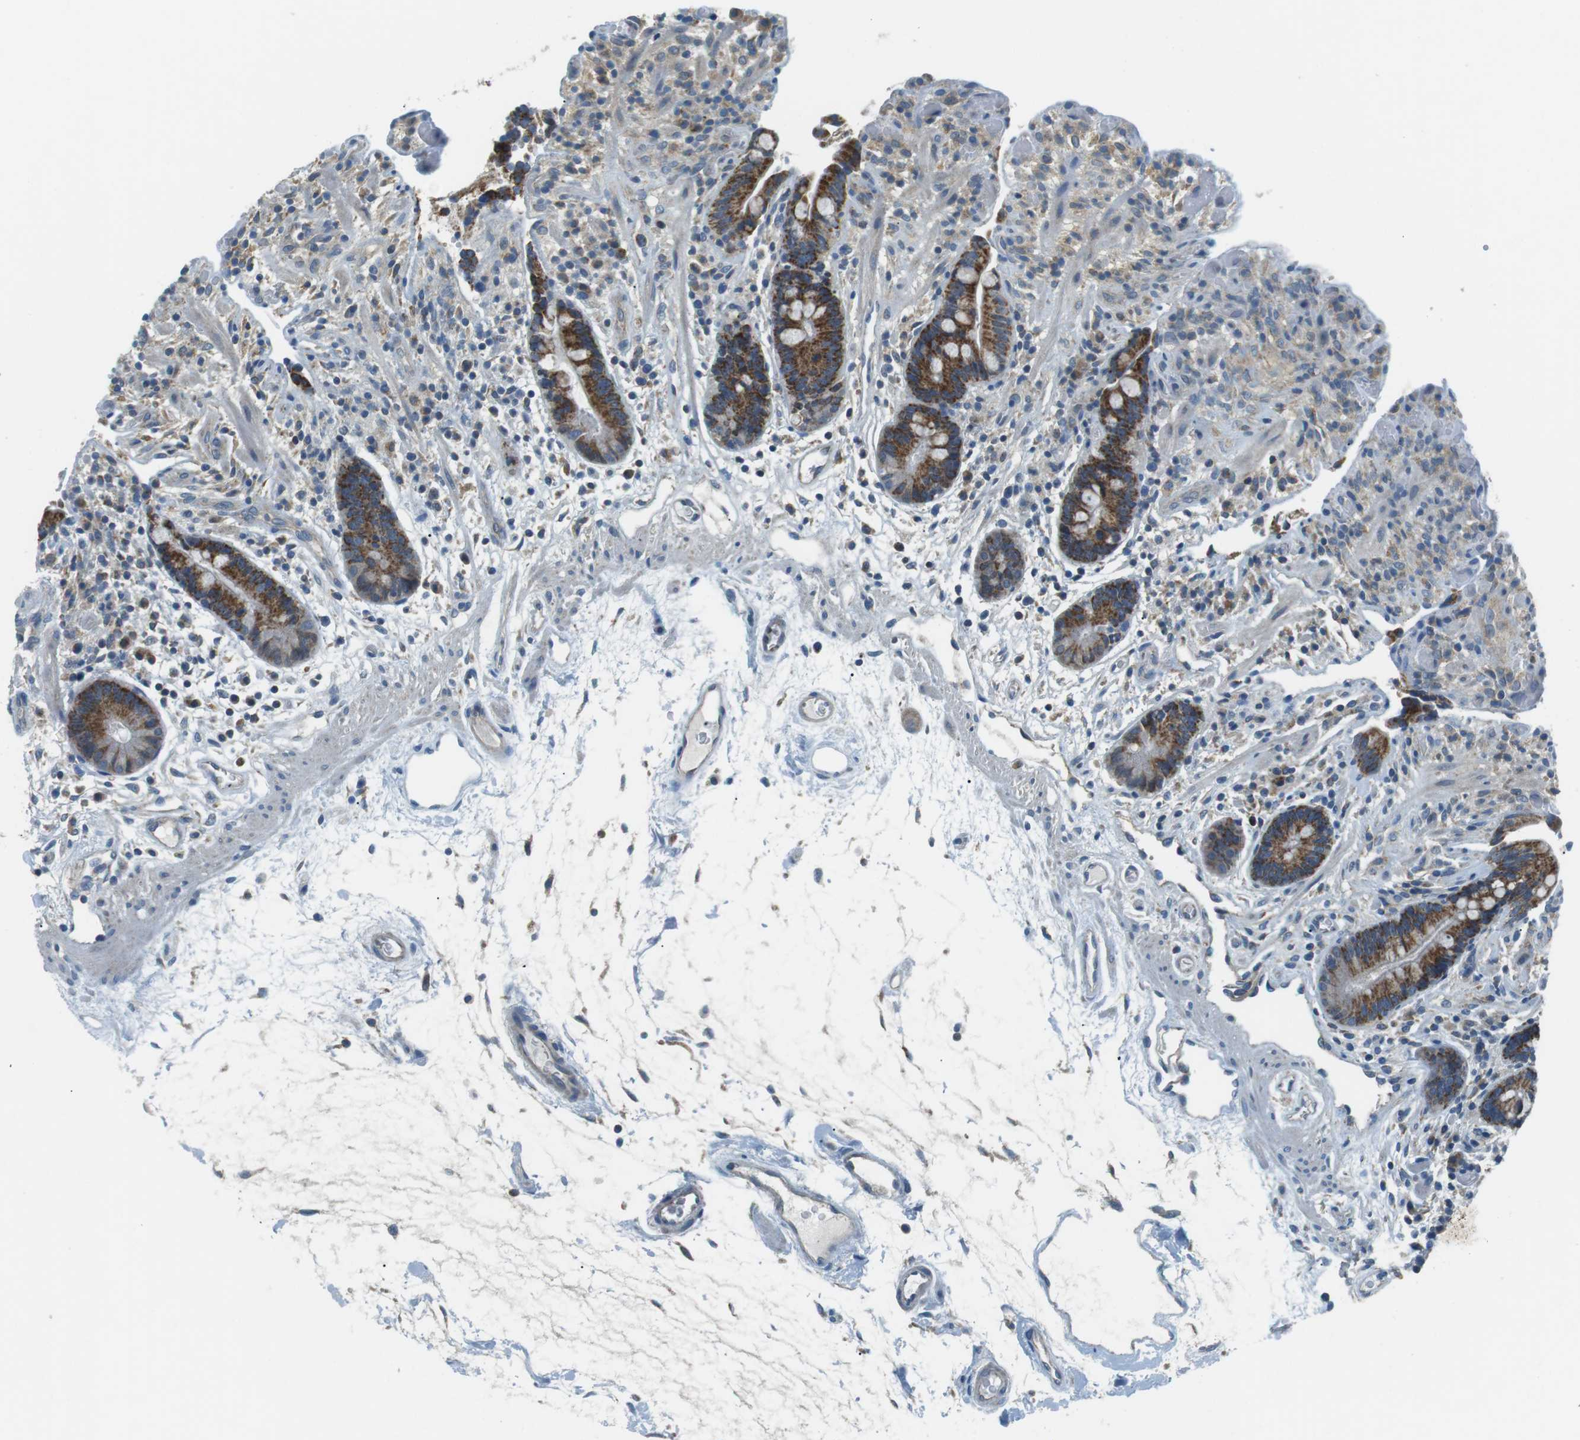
{"staining": {"intensity": "weak", "quantity": "25%-75%", "location": "cytoplasmic/membranous"}, "tissue": "colon", "cell_type": "Endothelial cells", "image_type": "normal", "snomed": [{"axis": "morphology", "description": "Normal tissue, NOS"}, {"axis": "topography", "description": "Colon"}], "caption": "Weak cytoplasmic/membranous protein positivity is present in about 25%-75% of endothelial cells in colon.", "gene": "BACE1", "patient": {"sex": "male", "age": 73}}